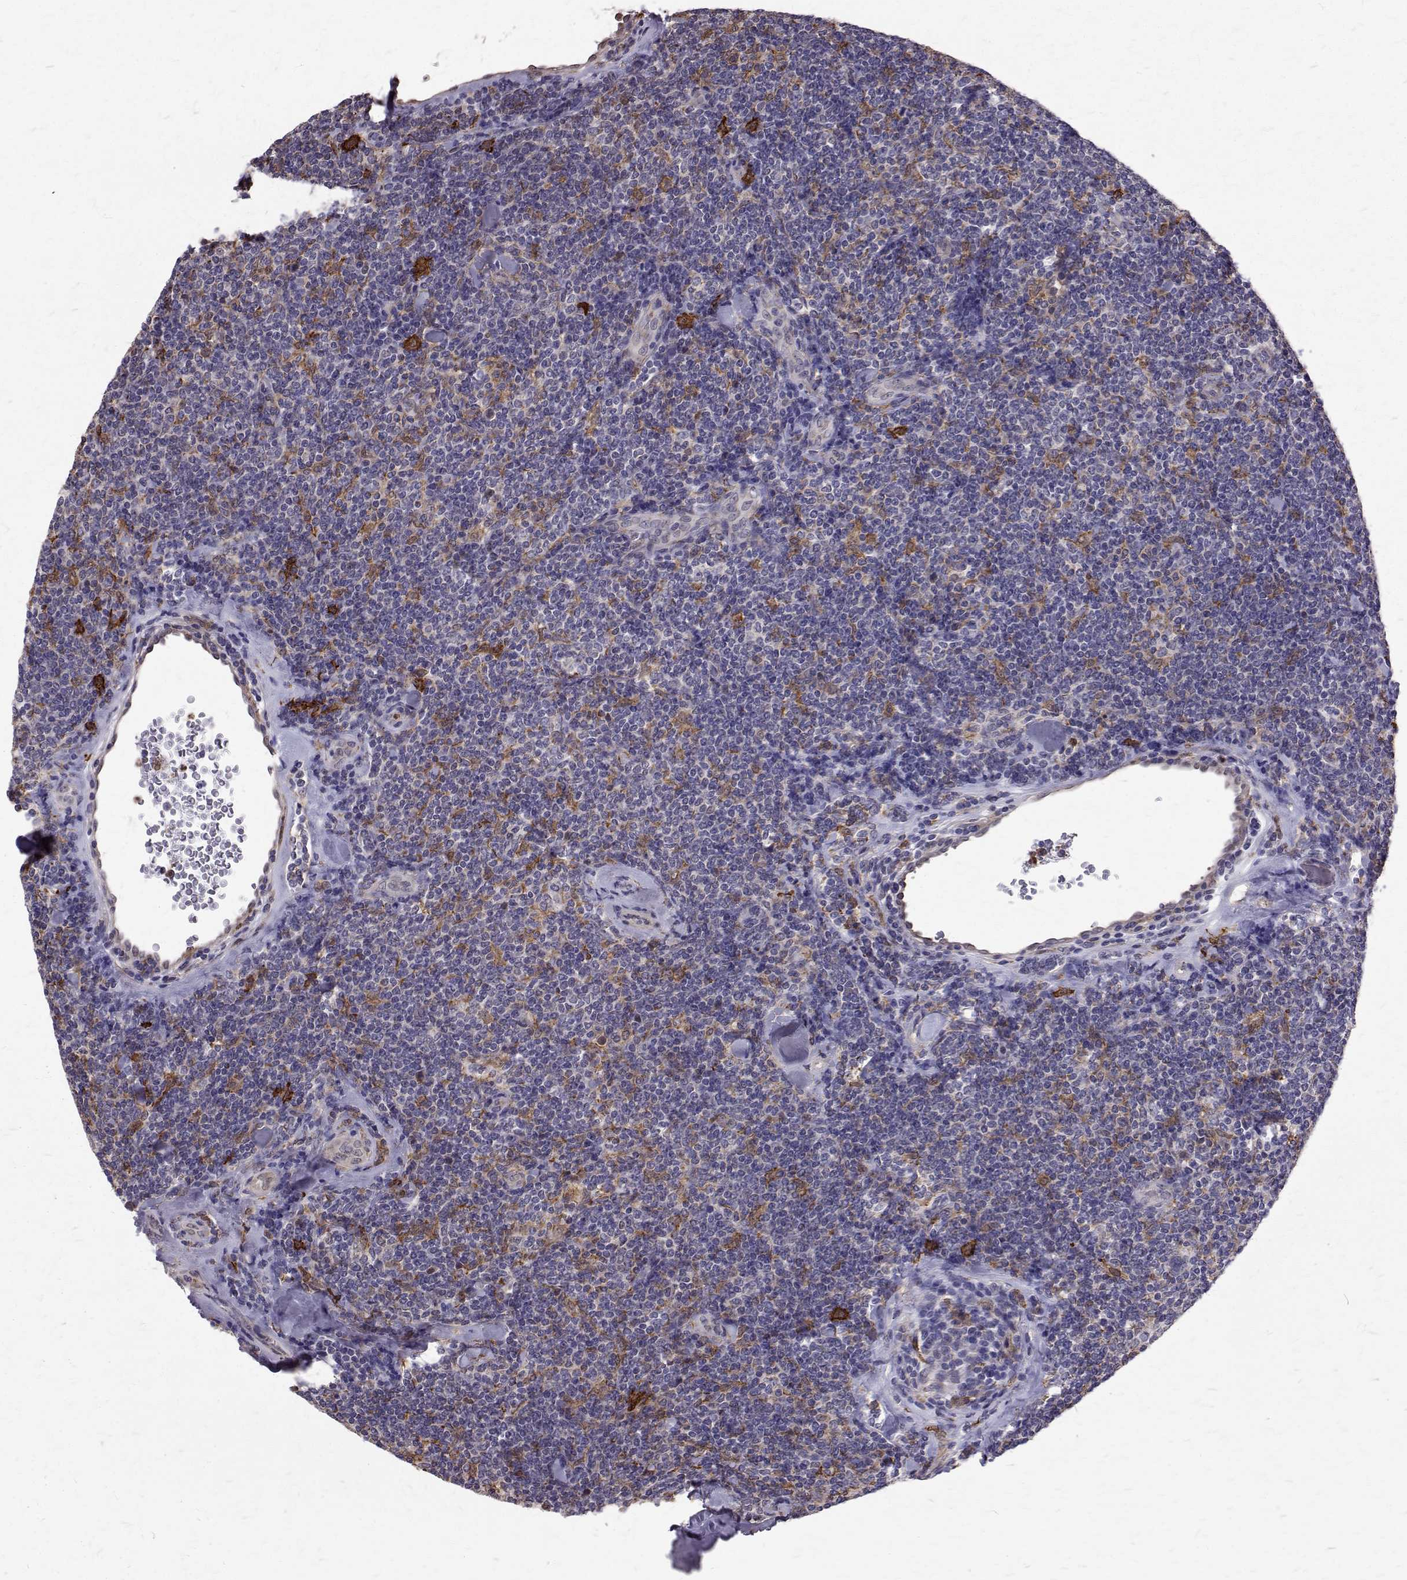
{"staining": {"intensity": "moderate", "quantity": "<25%", "location": "cytoplasmic/membranous"}, "tissue": "lymphoma", "cell_type": "Tumor cells", "image_type": "cancer", "snomed": [{"axis": "morphology", "description": "Malignant lymphoma, non-Hodgkin's type, Low grade"}, {"axis": "topography", "description": "Lymph node"}], "caption": "Malignant lymphoma, non-Hodgkin's type (low-grade) tissue displays moderate cytoplasmic/membranous positivity in about <25% of tumor cells (IHC, brightfield microscopy, high magnification).", "gene": "CCDC89", "patient": {"sex": "female", "age": 56}}